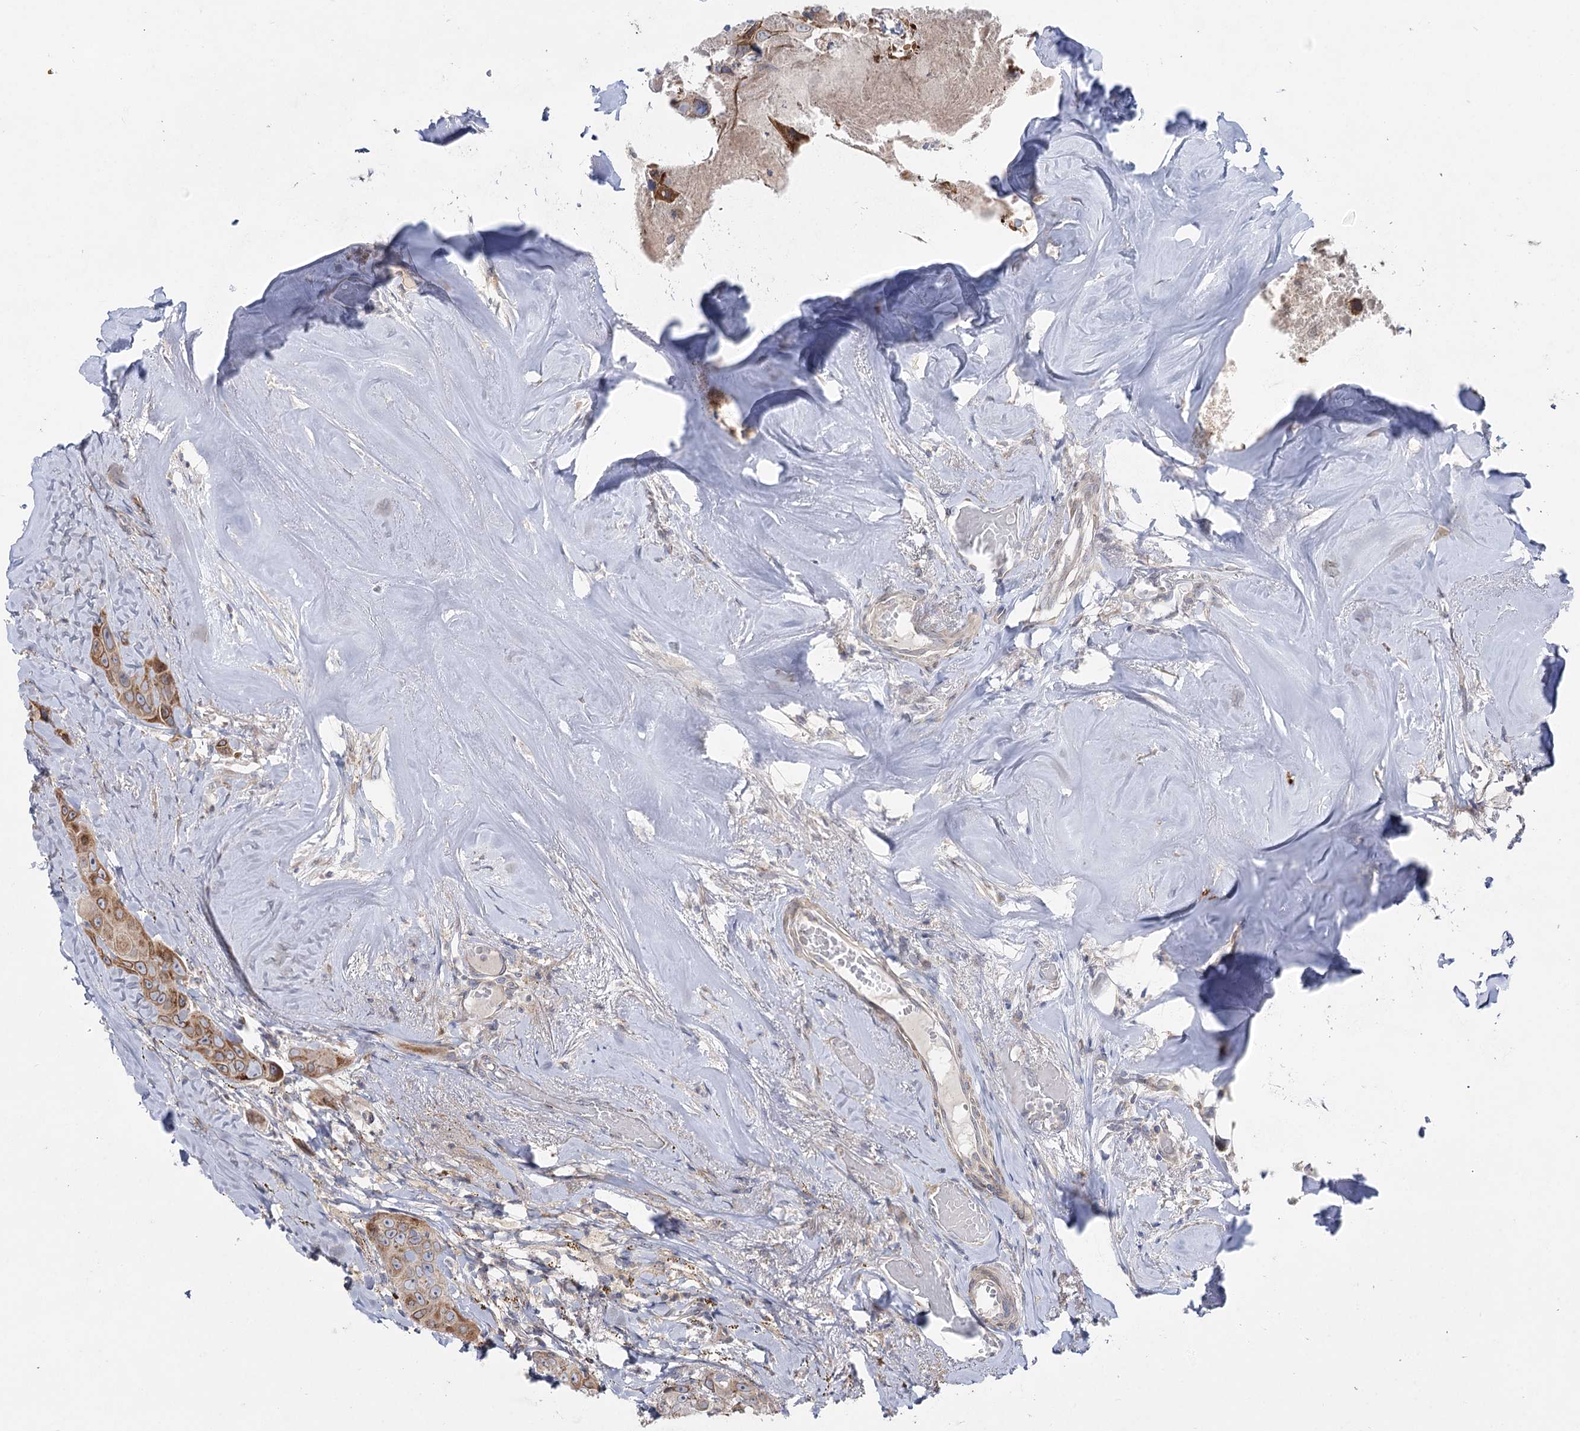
{"staining": {"intensity": "moderate", "quantity": ">75%", "location": "cytoplasmic/membranous"}, "tissue": "head and neck cancer", "cell_type": "Tumor cells", "image_type": "cancer", "snomed": [{"axis": "morphology", "description": "Adenocarcinoma, NOS"}, {"axis": "morphology", "description": "Adenocarcinoma, metastatic, NOS"}, {"axis": "topography", "description": "Head-Neck"}], "caption": "Protein staining reveals moderate cytoplasmic/membranous expression in approximately >75% of tumor cells in head and neck adenocarcinoma. The staining is performed using DAB brown chromogen to label protein expression. The nuclei are counter-stained blue using hematoxylin.", "gene": "SH3BP5L", "patient": {"sex": "male", "age": 75}}